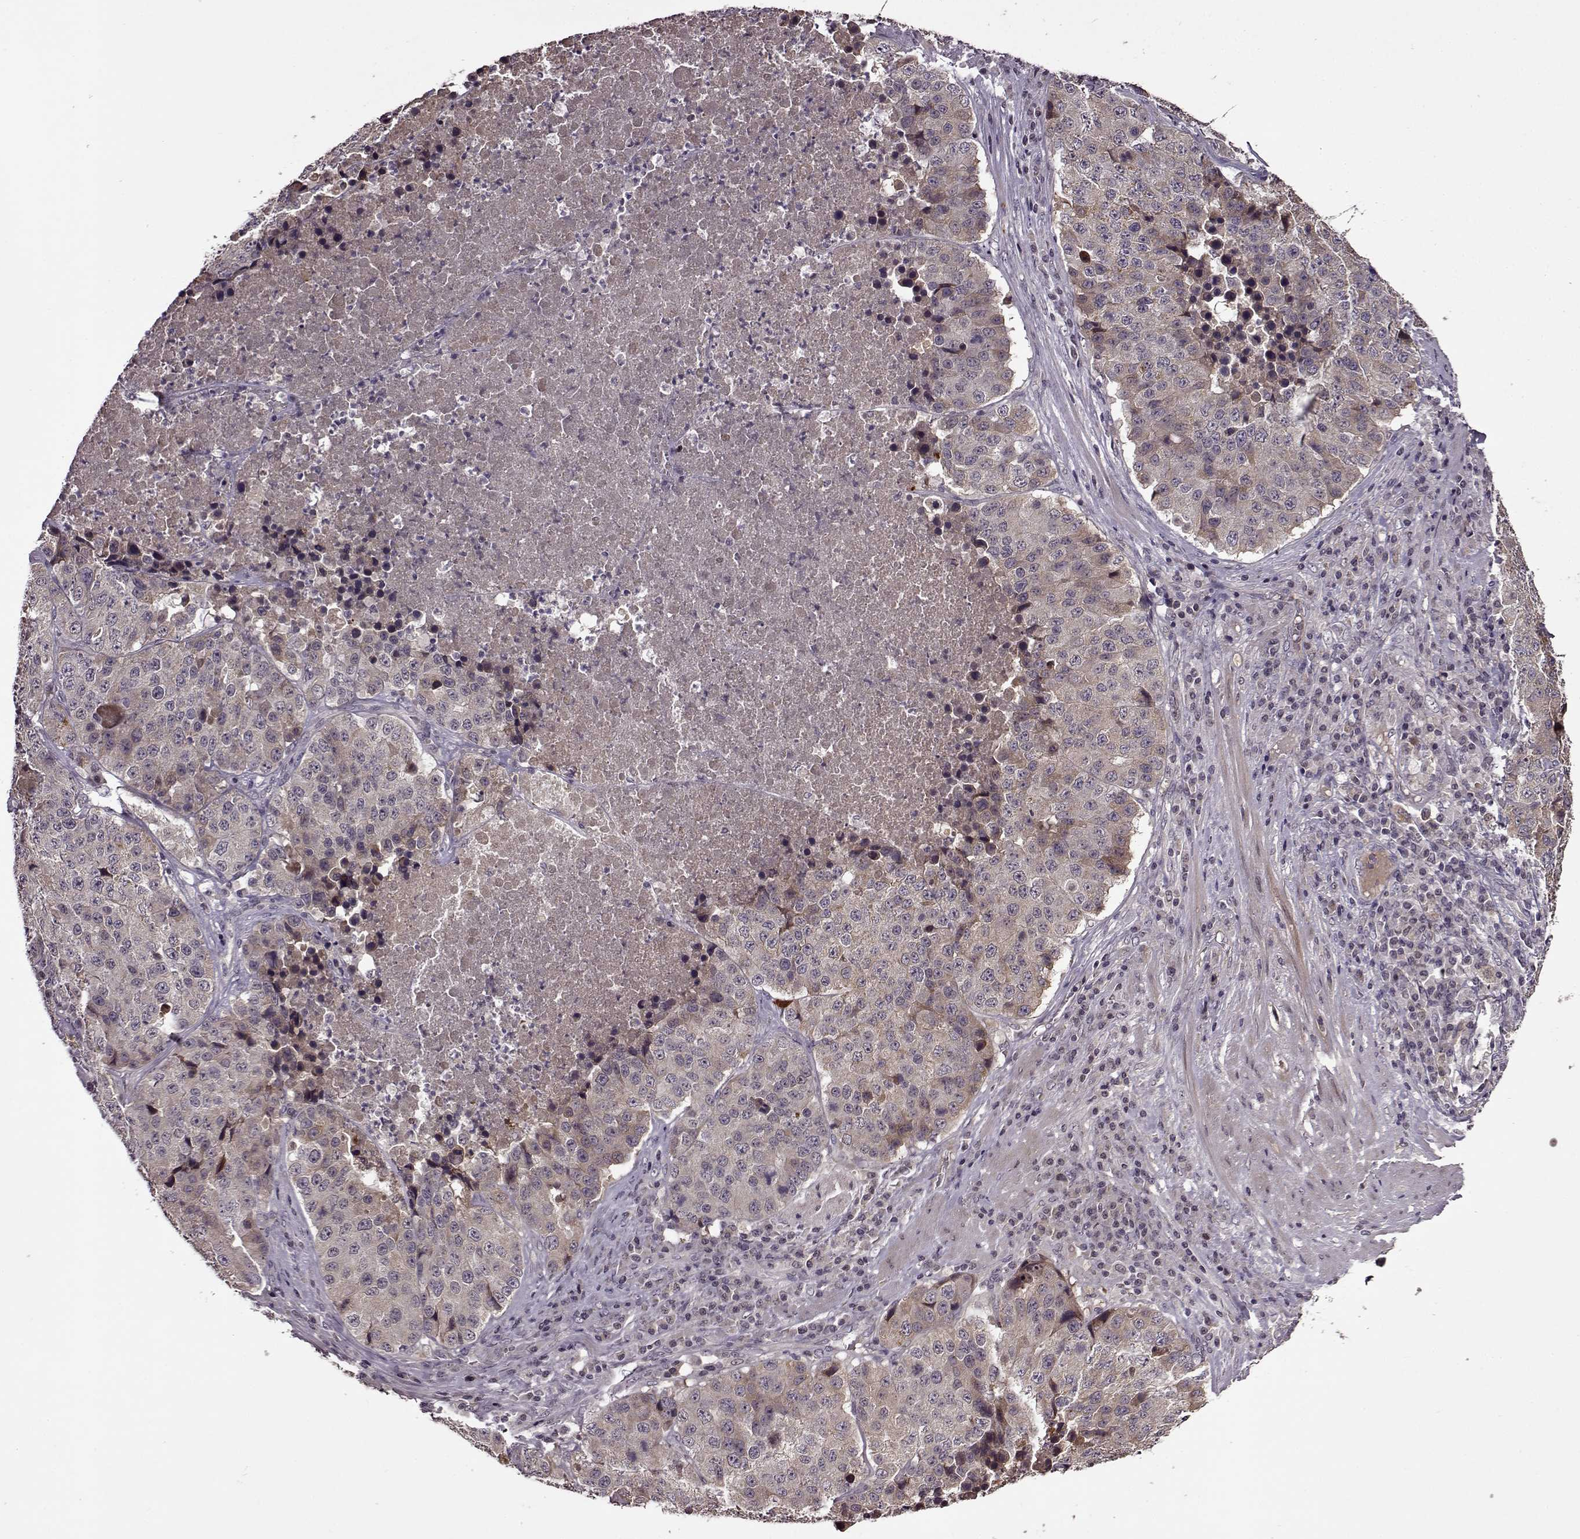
{"staining": {"intensity": "weak", "quantity": "25%-75%", "location": "cytoplasmic/membranous"}, "tissue": "stomach cancer", "cell_type": "Tumor cells", "image_type": "cancer", "snomed": [{"axis": "morphology", "description": "Adenocarcinoma, NOS"}, {"axis": "topography", "description": "Stomach"}], "caption": "Stomach cancer (adenocarcinoma) stained with IHC displays weak cytoplasmic/membranous positivity in about 25%-75% of tumor cells.", "gene": "MAIP1", "patient": {"sex": "male", "age": 71}}